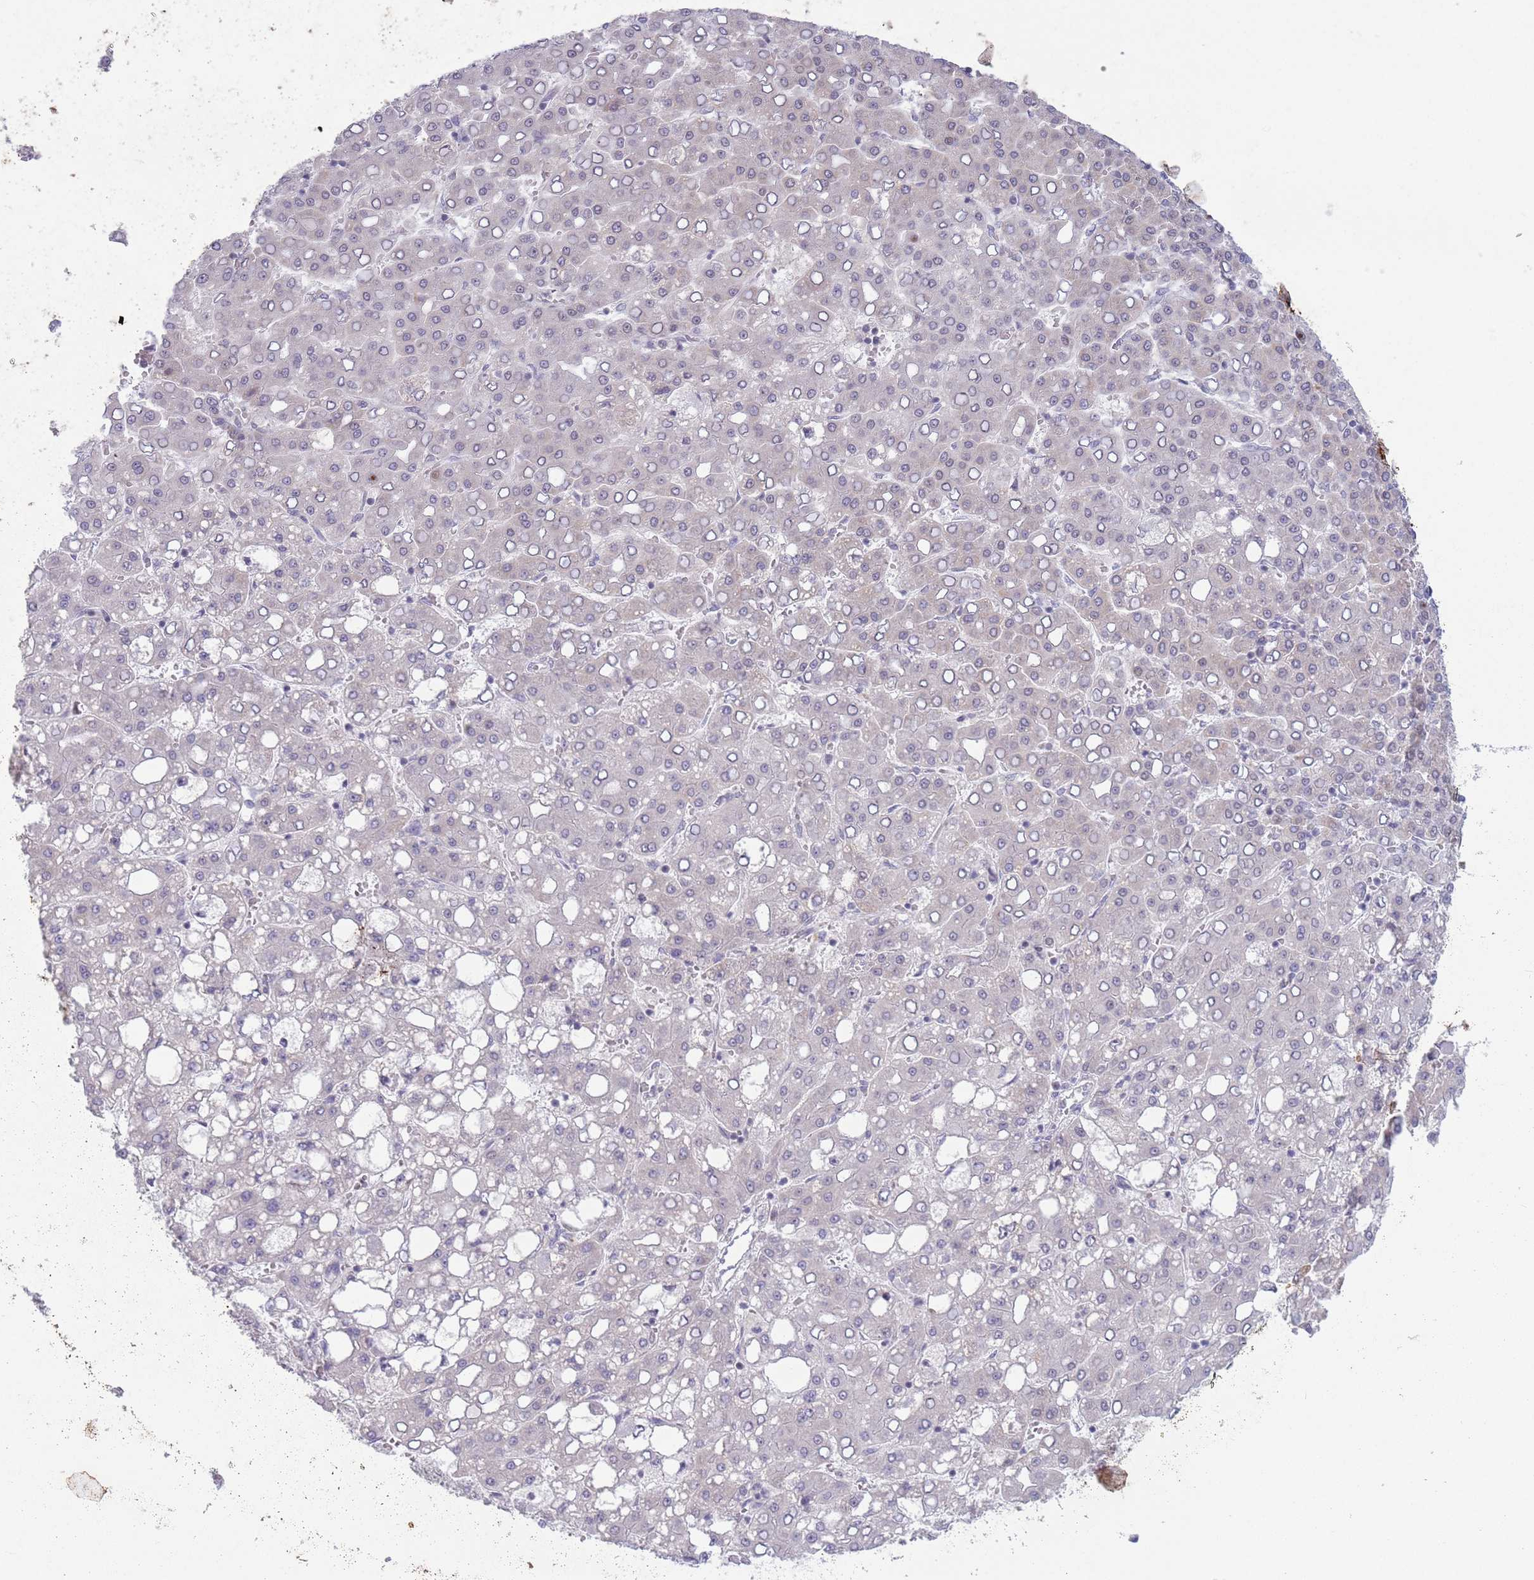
{"staining": {"intensity": "negative", "quantity": "none", "location": "none"}, "tissue": "liver cancer", "cell_type": "Tumor cells", "image_type": "cancer", "snomed": [{"axis": "morphology", "description": "Carcinoma, Hepatocellular, NOS"}, {"axis": "topography", "description": "Liver"}], "caption": "This is a micrograph of immunohistochemistry staining of liver cancer, which shows no expression in tumor cells.", "gene": "MRPL34", "patient": {"sex": "male", "age": 65}}